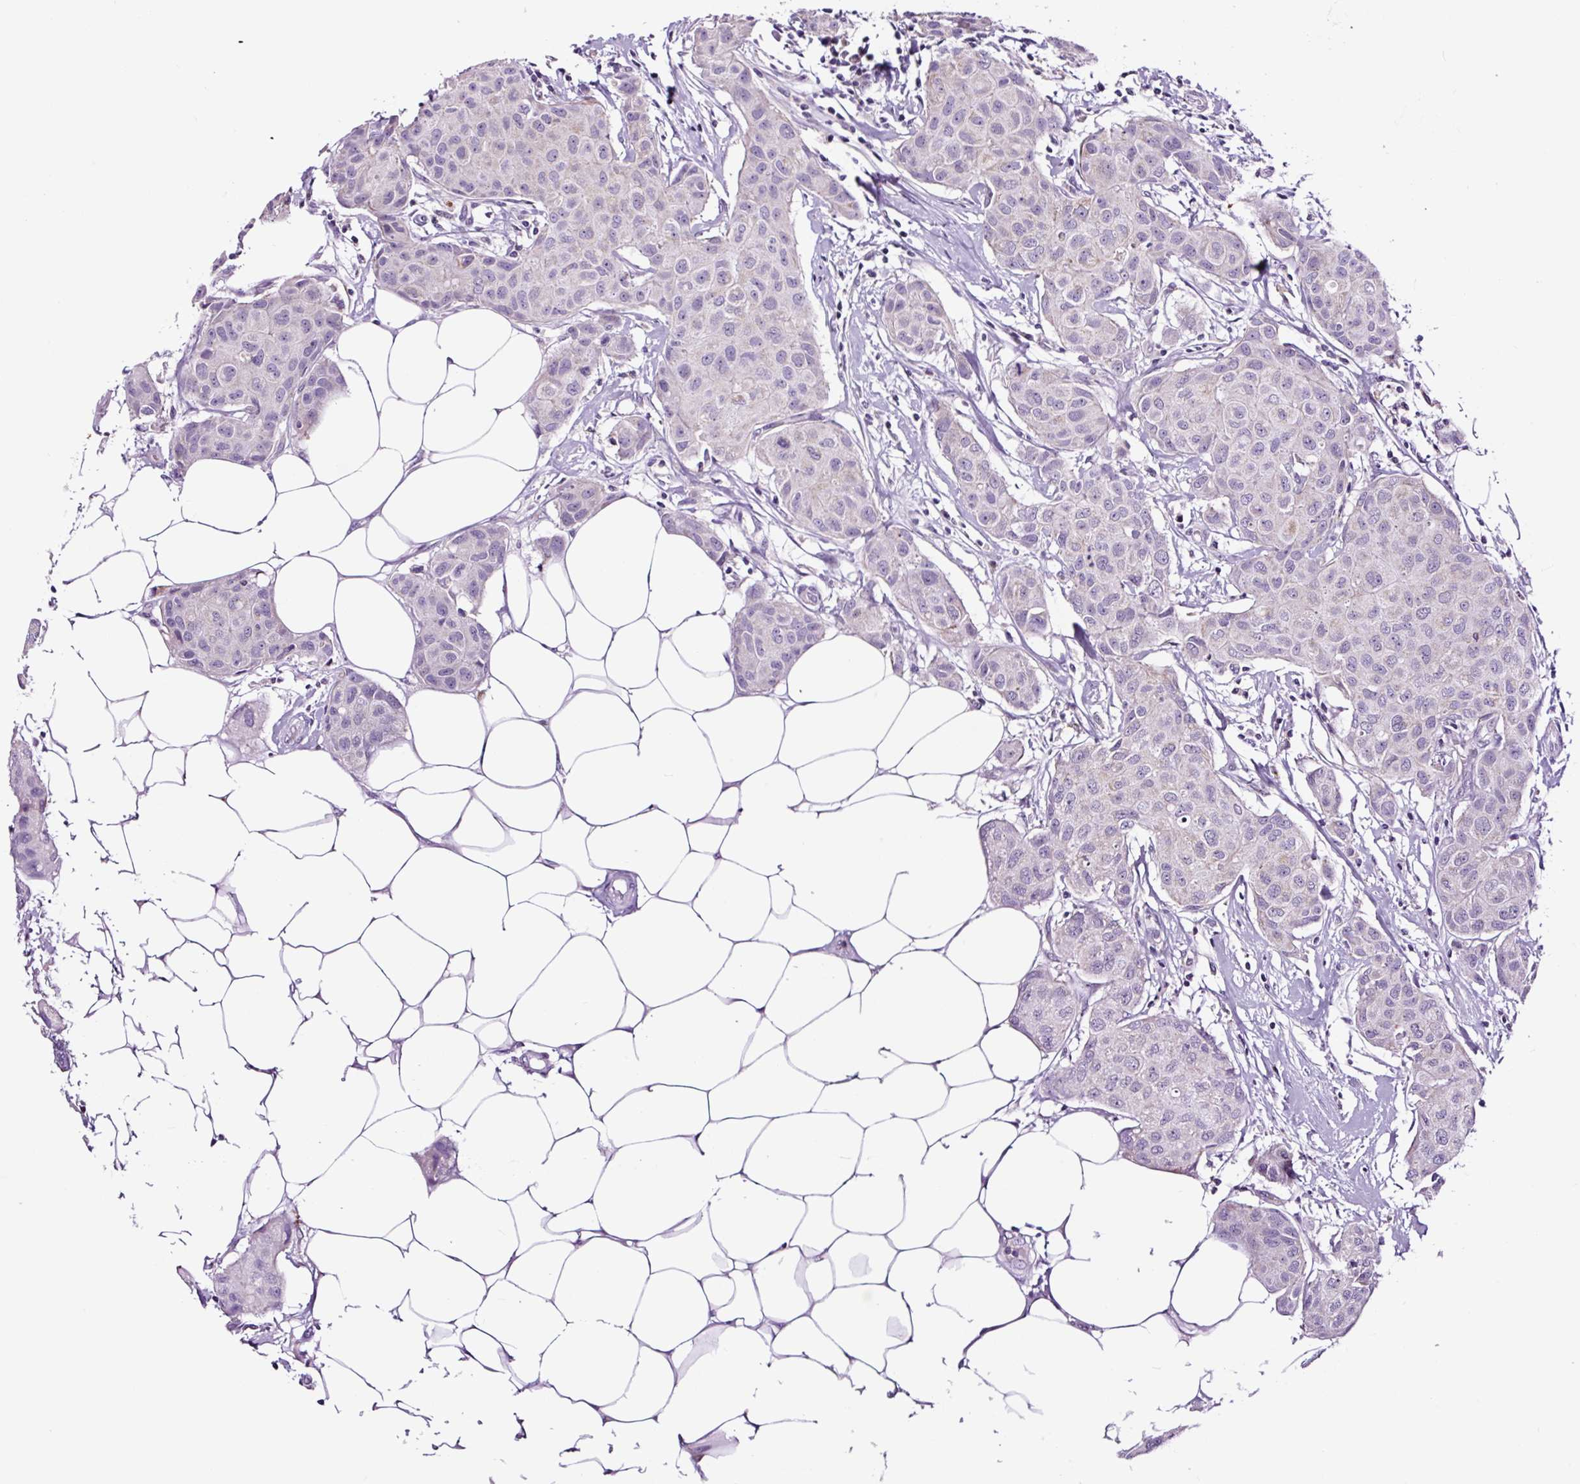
{"staining": {"intensity": "negative", "quantity": "none", "location": "none"}, "tissue": "breast cancer", "cell_type": "Tumor cells", "image_type": "cancer", "snomed": [{"axis": "morphology", "description": "Duct carcinoma"}, {"axis": "topography", "description": "Breast"}, {"axis": "topography", "description": "Lymph node"}], "caption": "There is no significant expression in tumor cells of breast invasive ductal carcinoma. (DAB immunohistochemistry, high magnification).", "gene": "TAFA3", "patient": {"sex": "female", "age": 80}}